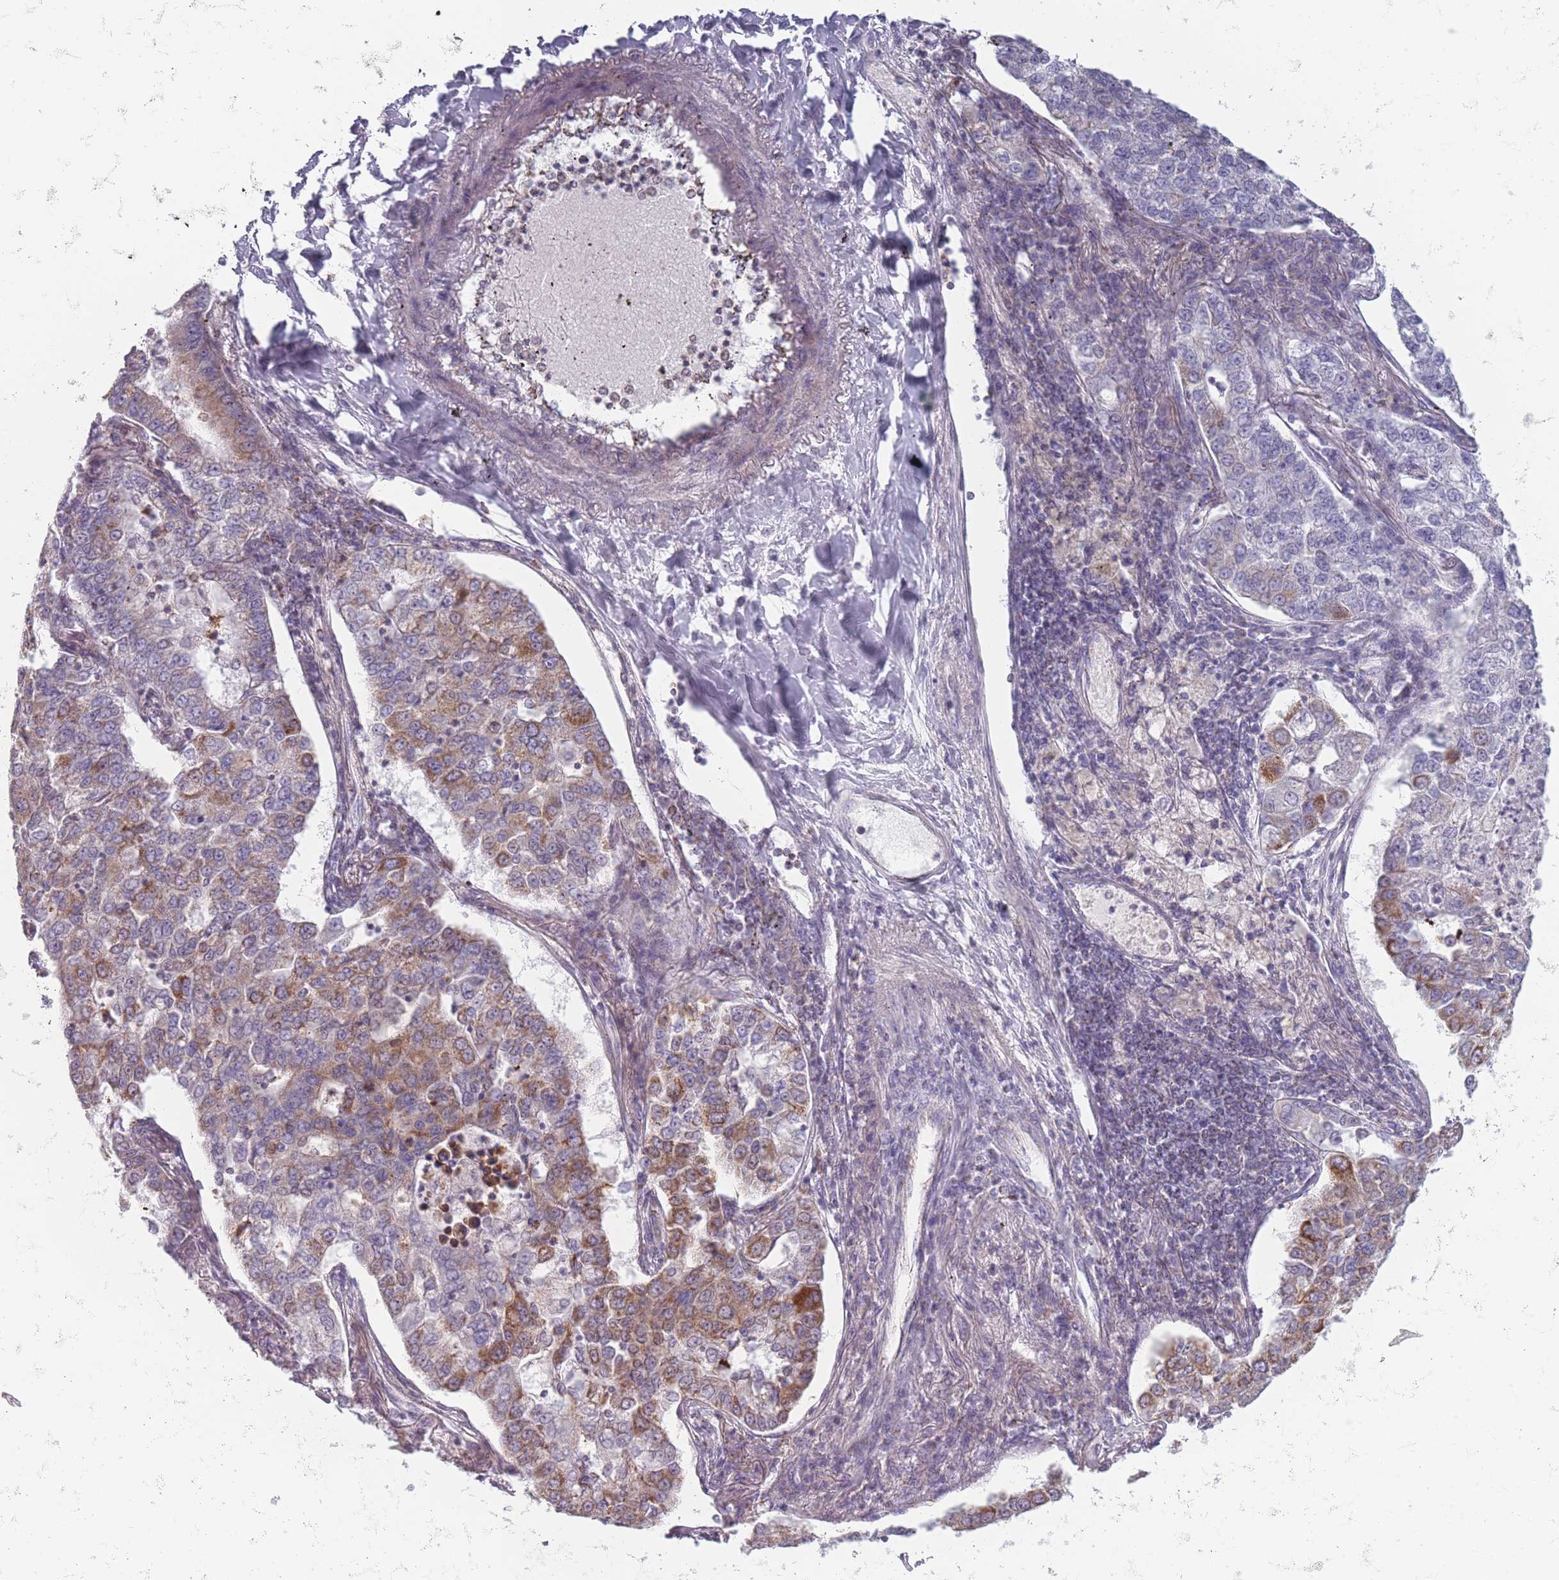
{"staining": {"intensity": "moderate", "quantity": "<25%", "location": "cytoplasmic/membranous"}, "tissue": "lung cancer", "cell_type": "Tumor cells", "image_type": "cancer", "snomed": [{"axis": "morphology", "description": "Adenocarcinoma, NOS"}, {"axis": "topography", "description": "Lung"}], "caption": "High-magnification brightfield microscopy of lung cancer stained with DAB (3,3'-diaminobenzidine) (brown) and counterstained with hematoxylin (blue). tumor cells exhibit moderate cytoplasmic/membranous expression is identified in approximately<25% of cells.", "gene": "DCHS1", "patient": {"sex": "male", "age": 49}}